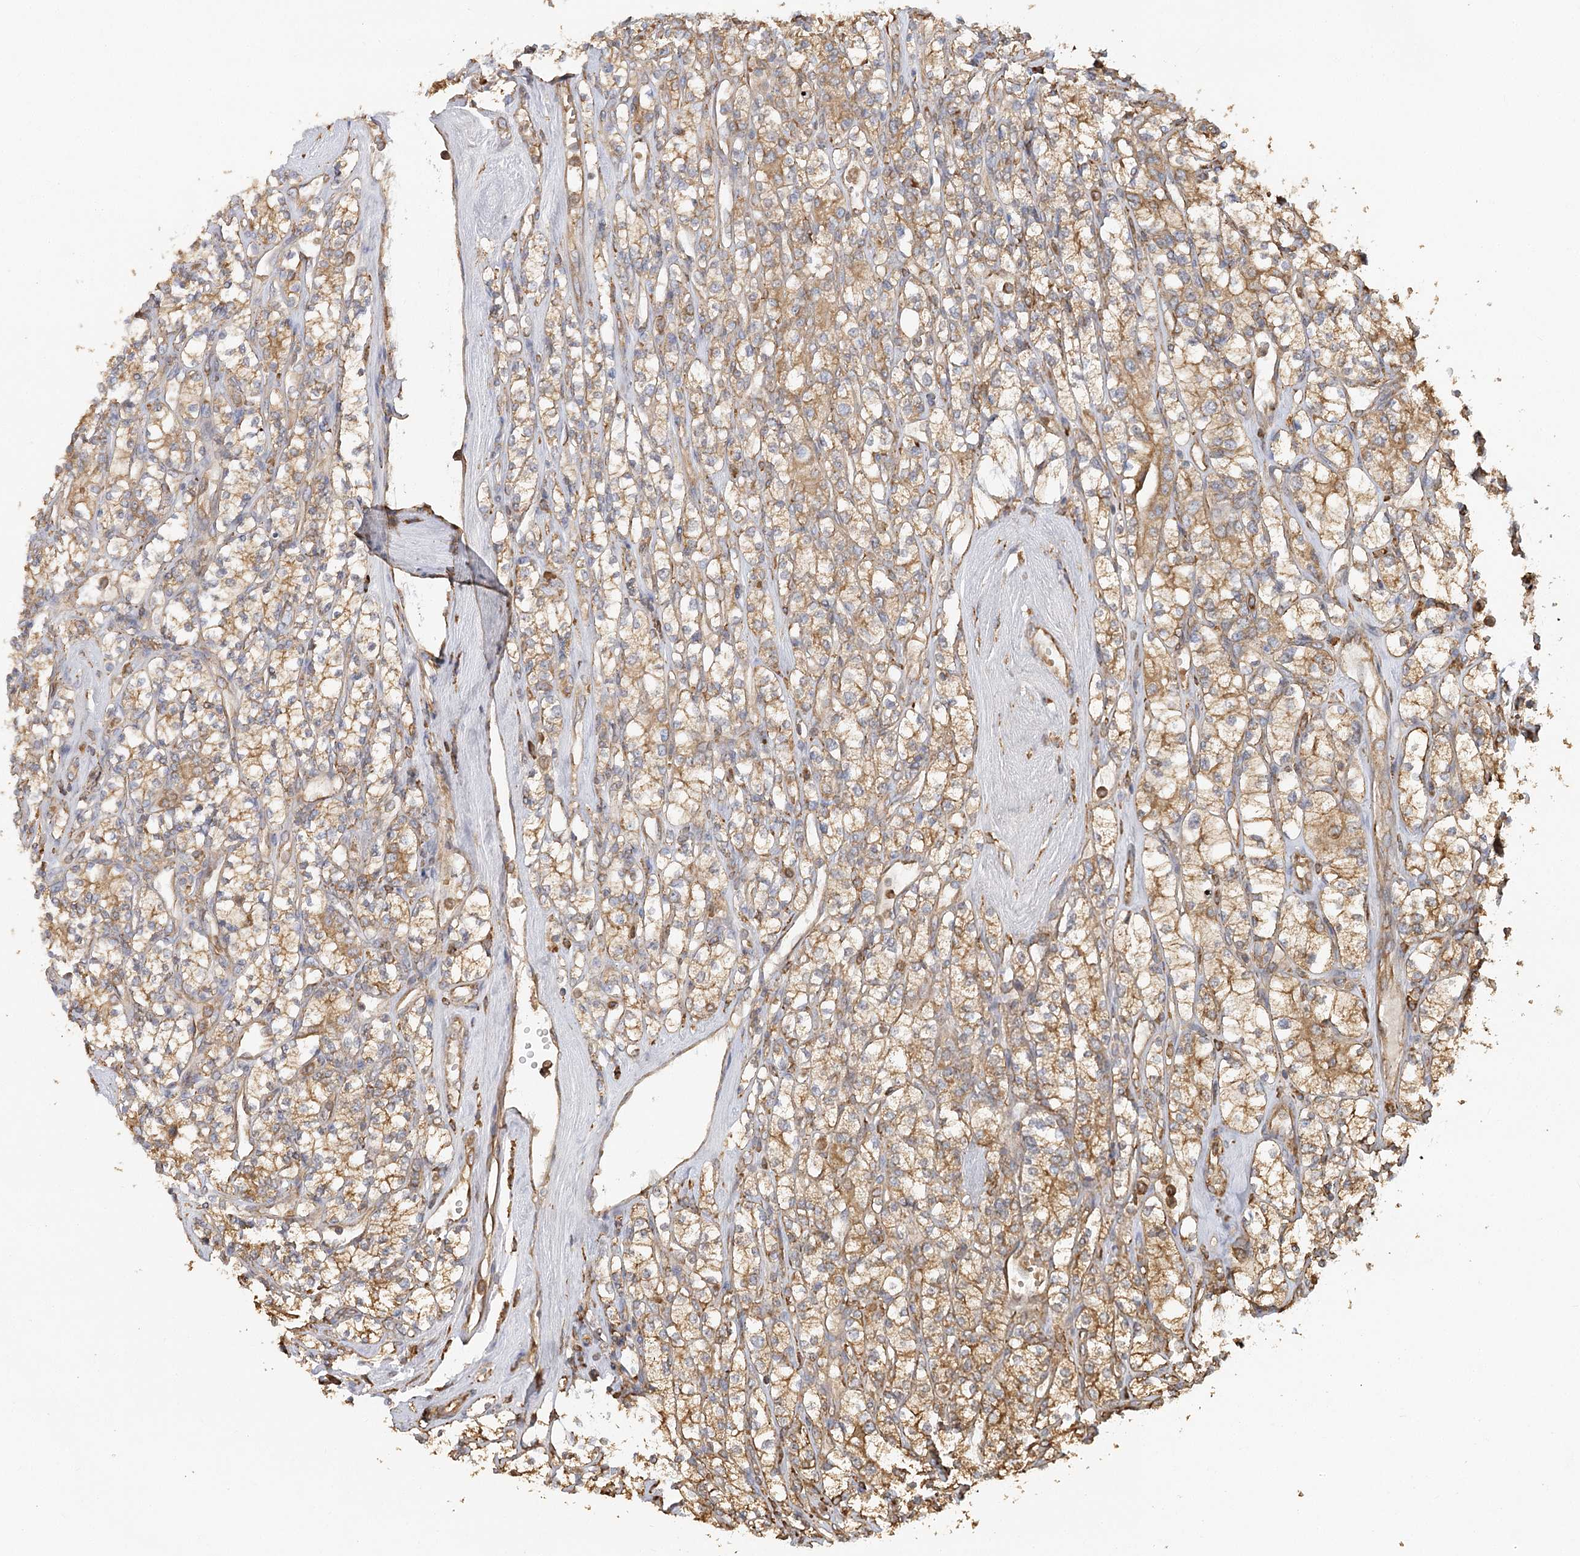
{"staining": {"intensity": "moderate", "quantity": ">75%", "location": "cytoplasmic/membranous"}, "tissue": "renal cancer", "cell_type": "Tumor cells", "image_type": "cancer", "snomed": [{"axis": "morphology", "description": "Adenocarcinoma, NOS"}, {"axis": "topography", "description": "Kidney"}], "caption": "Immunohistochemical staining of renal cancer (adenocarcinoma) exhibits medium levels of moderate cytoplasmic/membranous protein staining in about >75% of tumor cells. (brown staining indicates protein expression, while blue staining denotes nuclei).", "gene": "ACAP2", "patient": {"sex": "male", "age": 77}}